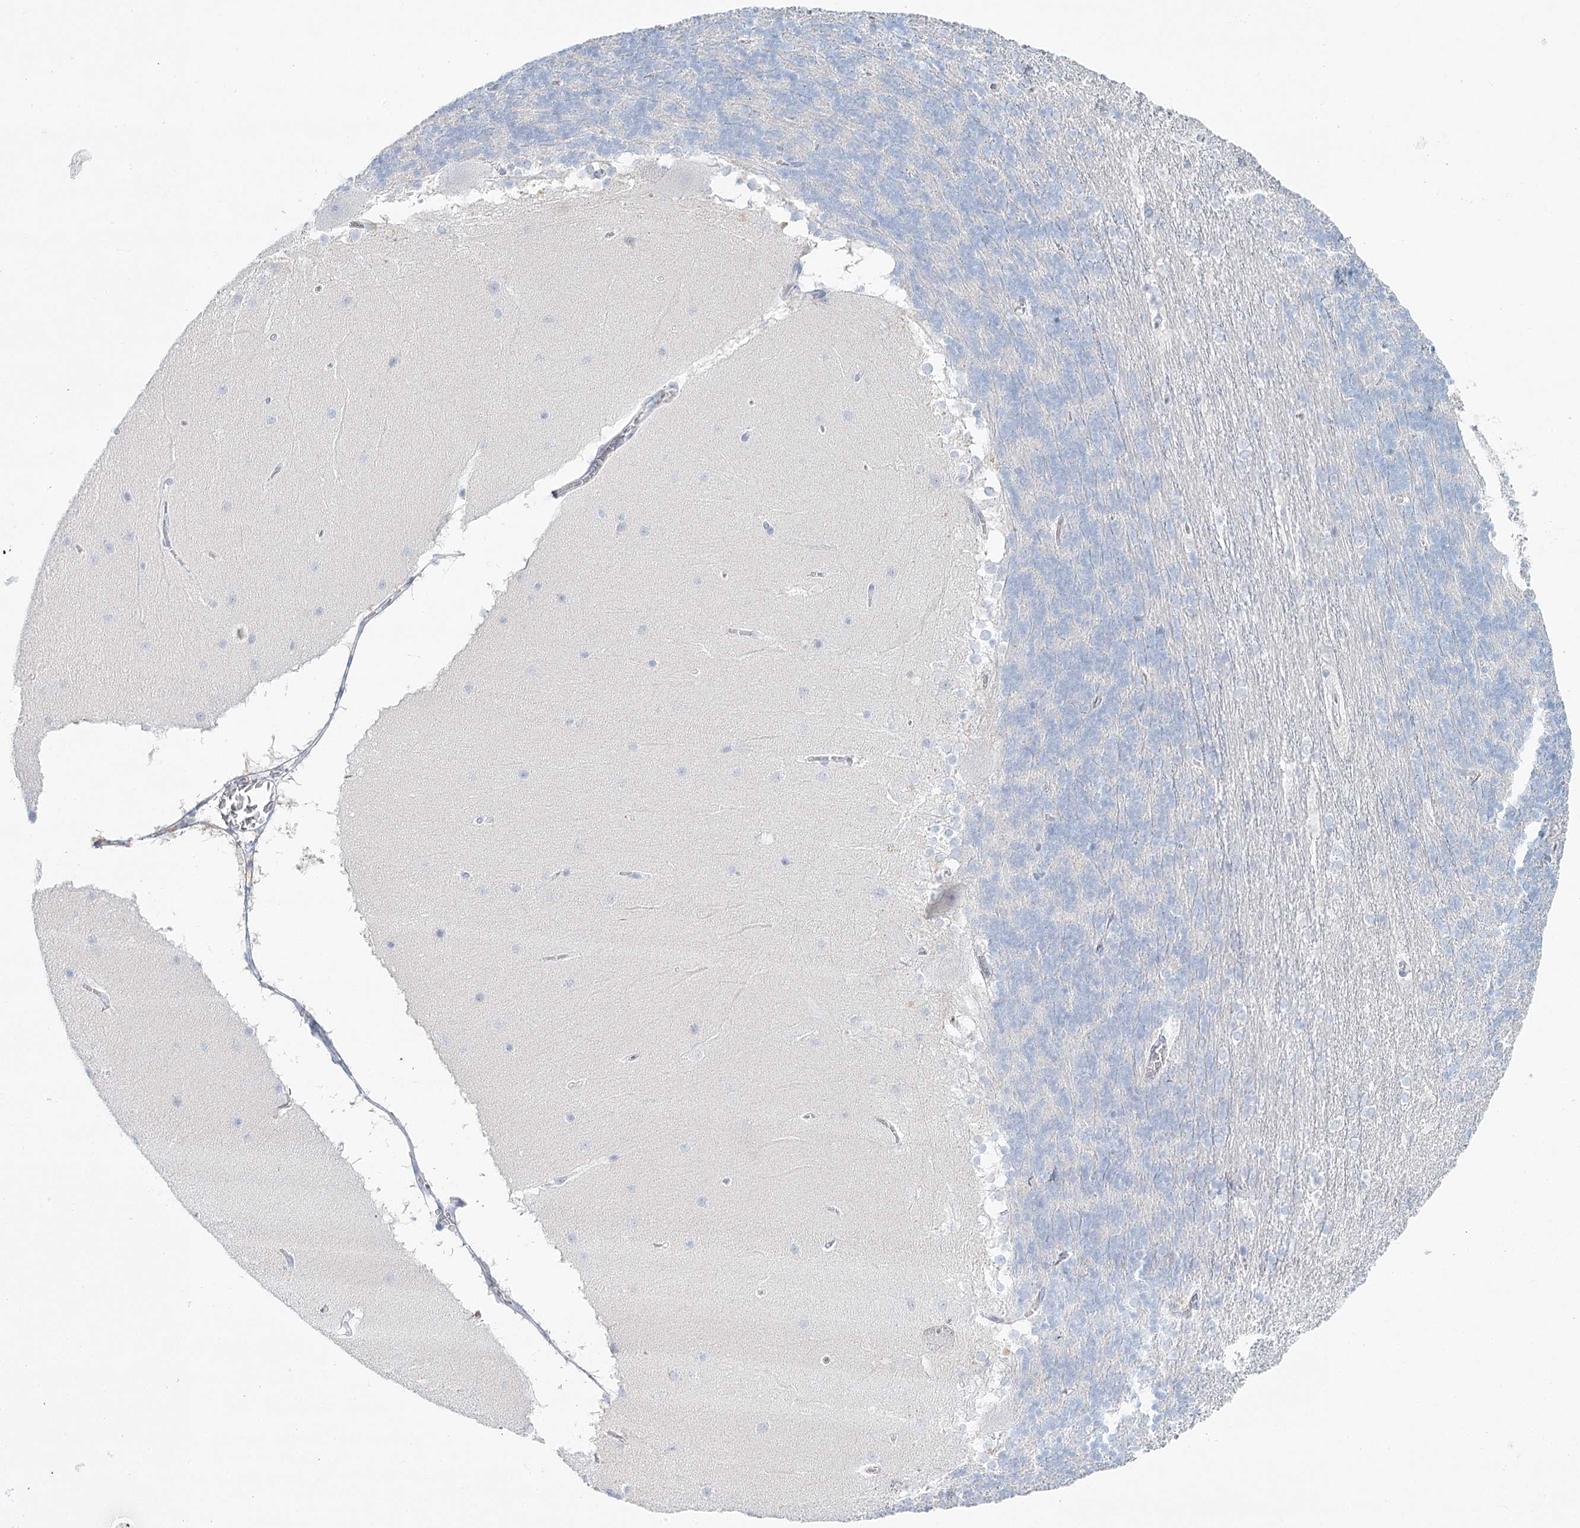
{"staining": {"intensity": "negative", "quantity": "none", "location": "none"}, "tissue": "cerebellum", "cell_type": "Cells in granular layer", "image_type": "normal", "snomed": [{"axis": "morphology", "description": "Normal tissue, NOS"}, {"axis": "topography", "description": "Cerebellum"}], "caption": "Micrograph shows no protein positivity in cells in granular layer of normal cerebellum.", "gene": "DMGDH", "patient": {"sex": "female", "age": 19}}